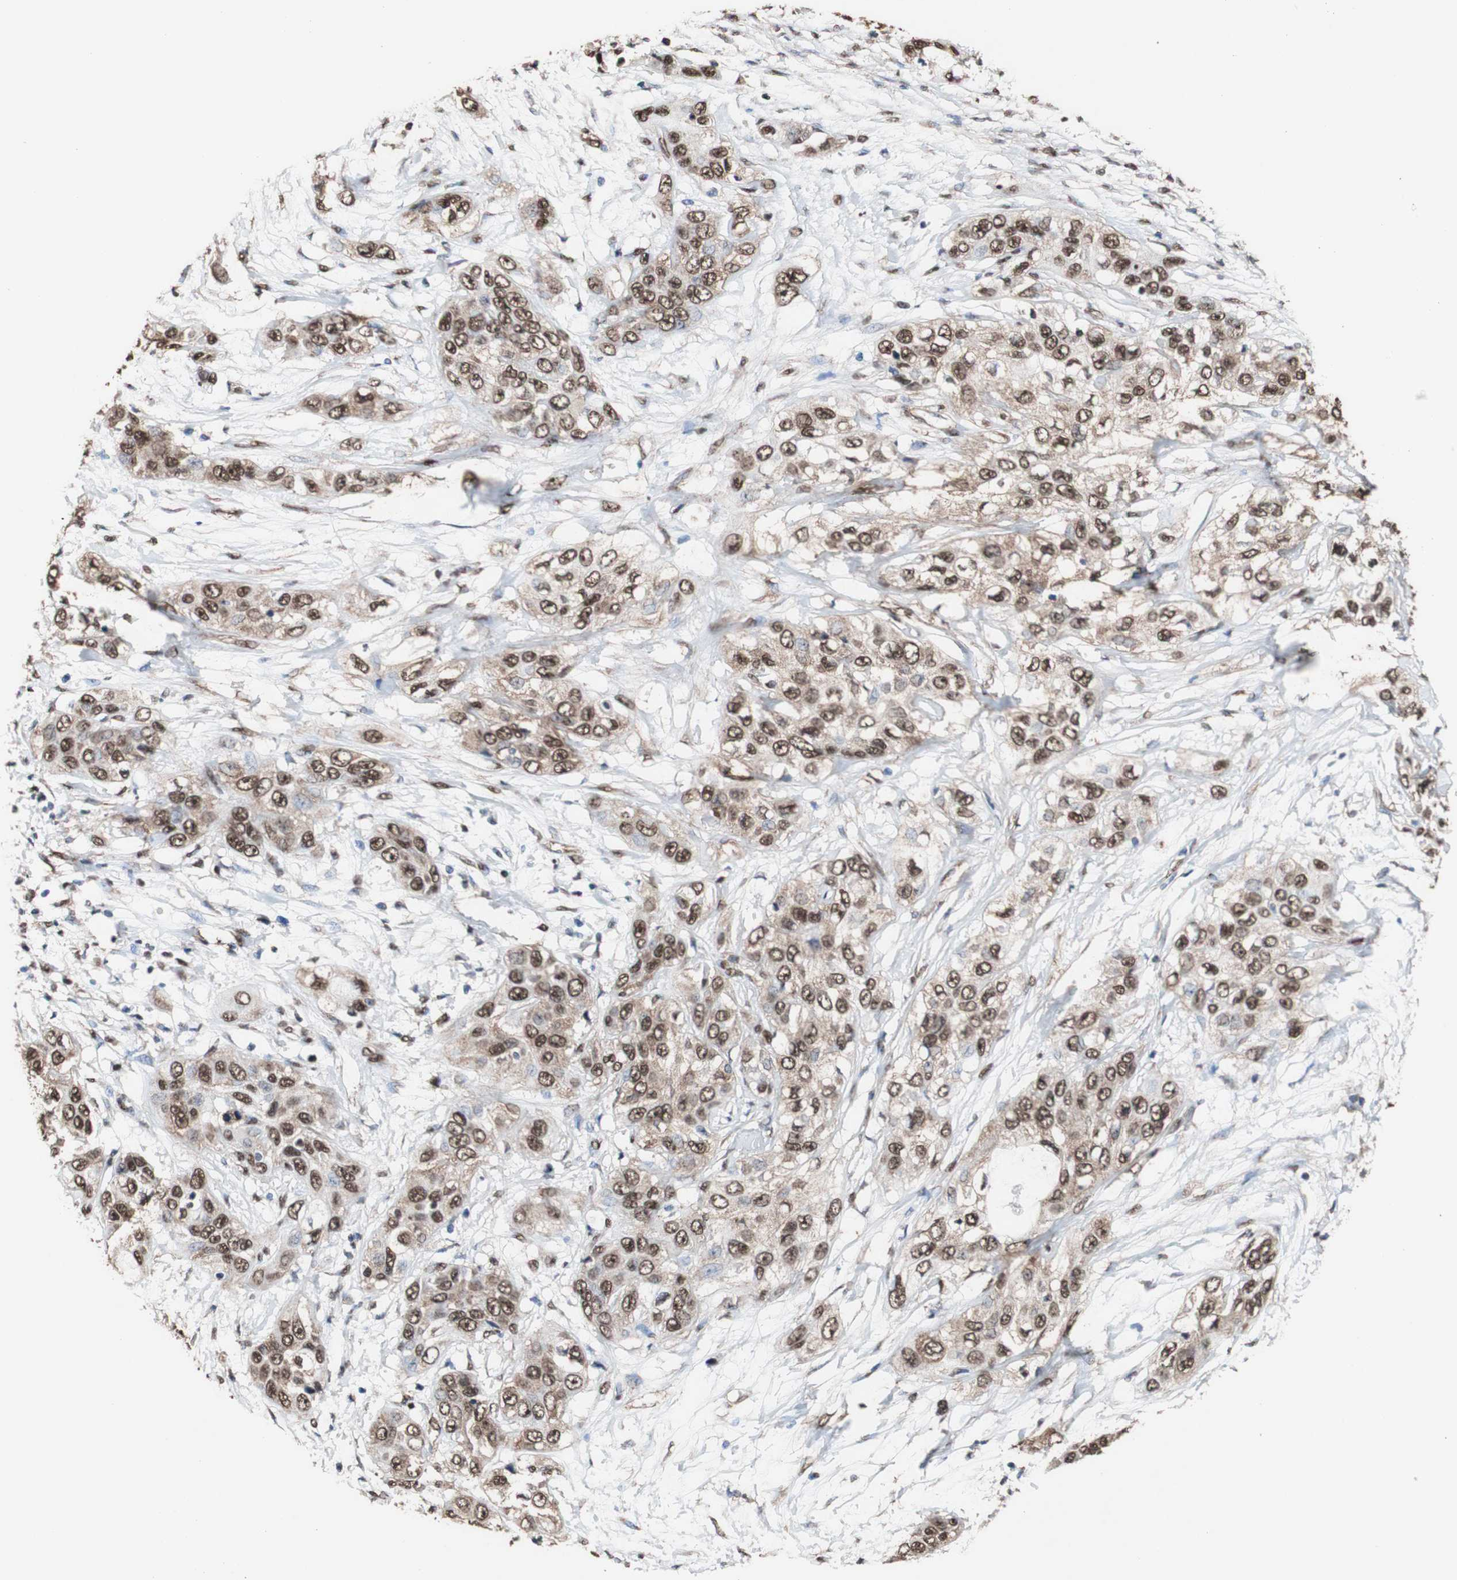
{"staining": {"intensity": "moderate", "quantity": ">75%", "location": "cytoplasmic/membranous,nuclear"}, "tissue": "pancreatic cancer", "cell_type": "Tumor cells", "image_type": "cancer", "snomed": [{"axis": "morphology", "description": "Adenocarcinoma, NOS"}, {"axis": "topography", "description": "Pancreas"}], "caption": "Immunohistochemical staining of pancreatic cancer (adenocarcinoma) reveals moderate cytoplasmic/membranous and nuclear protein expression in about >75% of tumor cells.", "gene": "PIDD1", "patient": {"sex": "female", "age": 70}}